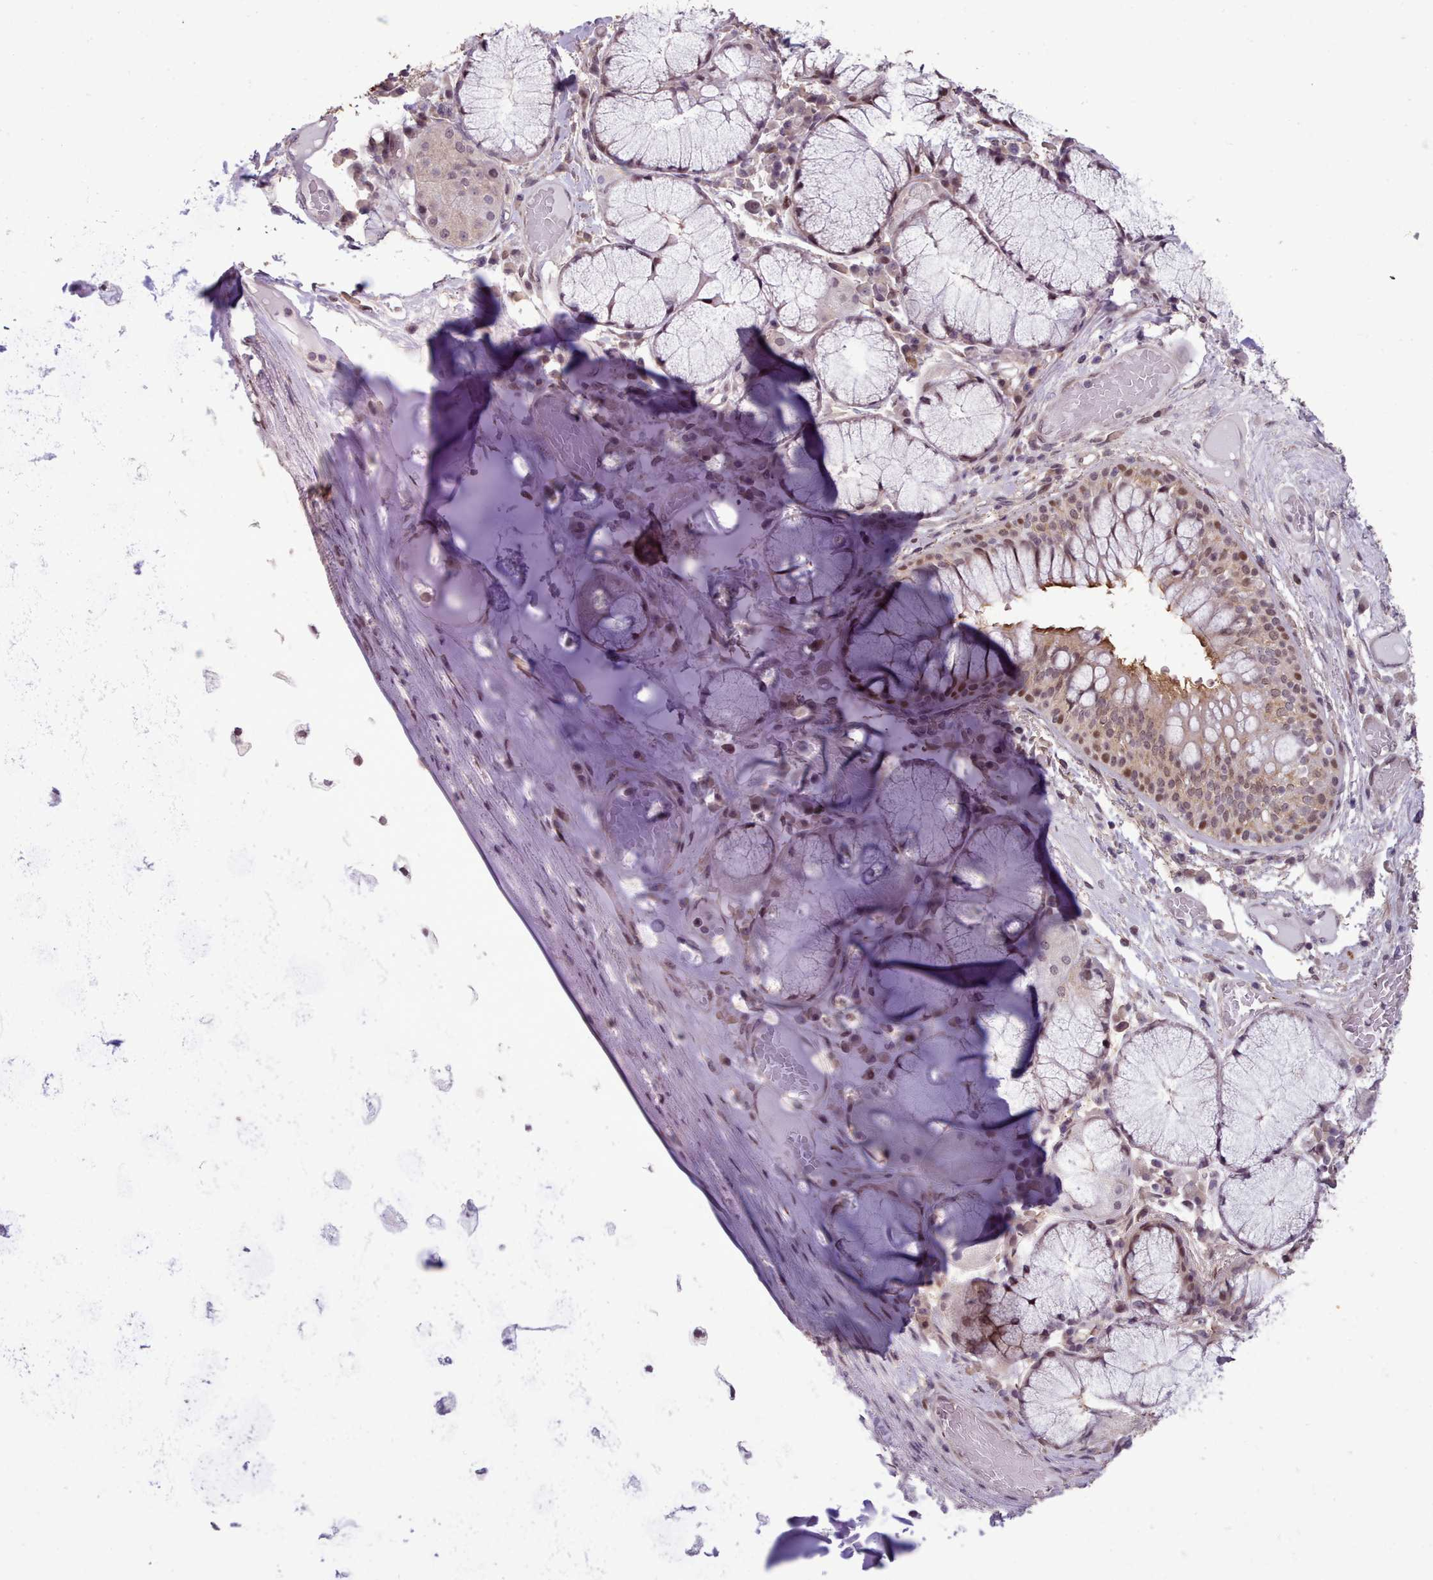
{"staining": {"intensity": "negative", "quantity": "none", "location": "none"}, "tissue": "soft tissue", "cell_type": "Chondrocytes", "image_type": "normal", "snomed": [{"axis": "morphology", "description": "Normal tissue, NOS"}, {"axis": "topography", "description": "Cartilage tissue"}, {"axis": "topography", "description": "Bronchus"}], "caption": "The image reveals no significant expression in chondrocytes of soft tissue. The staining was performed using DAB to visualize the protein expression in brown, while the nuclei were stained in blue with hematoxylin (Magnification: 20x).", "gene": "ENSA", "patient": {"sex": "male", "age": 56}}